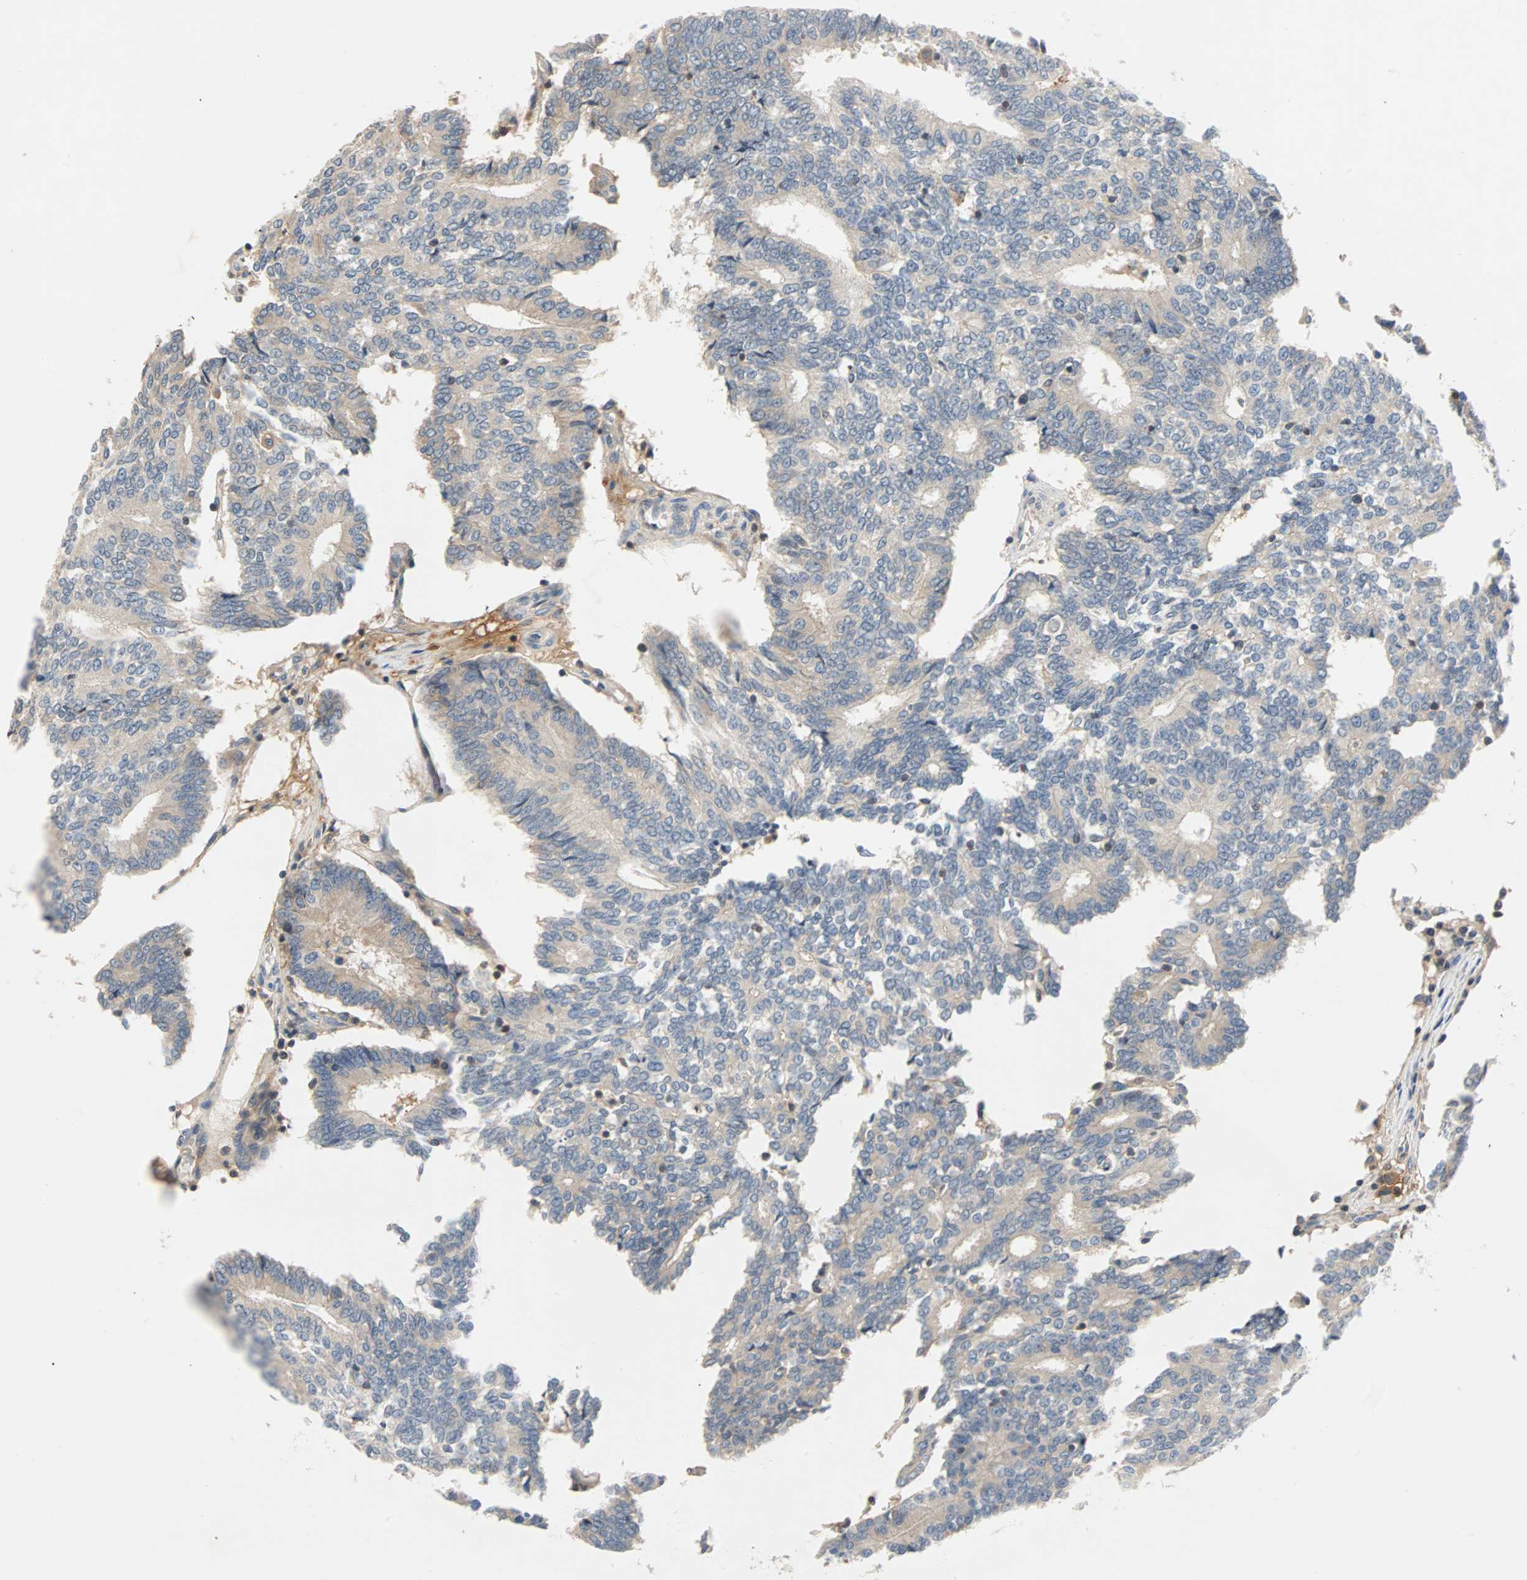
{"staining": {"intensity": "negative", "quantity": "none", "location": "none"}, "tissue": "prostate cancer", "cell_type": "Tumor cells", "image_type": "cancer", "snomed": [{"axis": "morphology", "description": "Adenocarcinoma, High grade"}, {"axis": "topography", "description": "Prostate"}], "caption": "This image is of prostate adenocarcinoma (high-grade) stained with IHC to label a protein in brown with the nuclei are counter-stained blue. There is no expression in tumor cells.", "gene": "MAP4K1", "patient": {"sex": "male", "age": 55}}